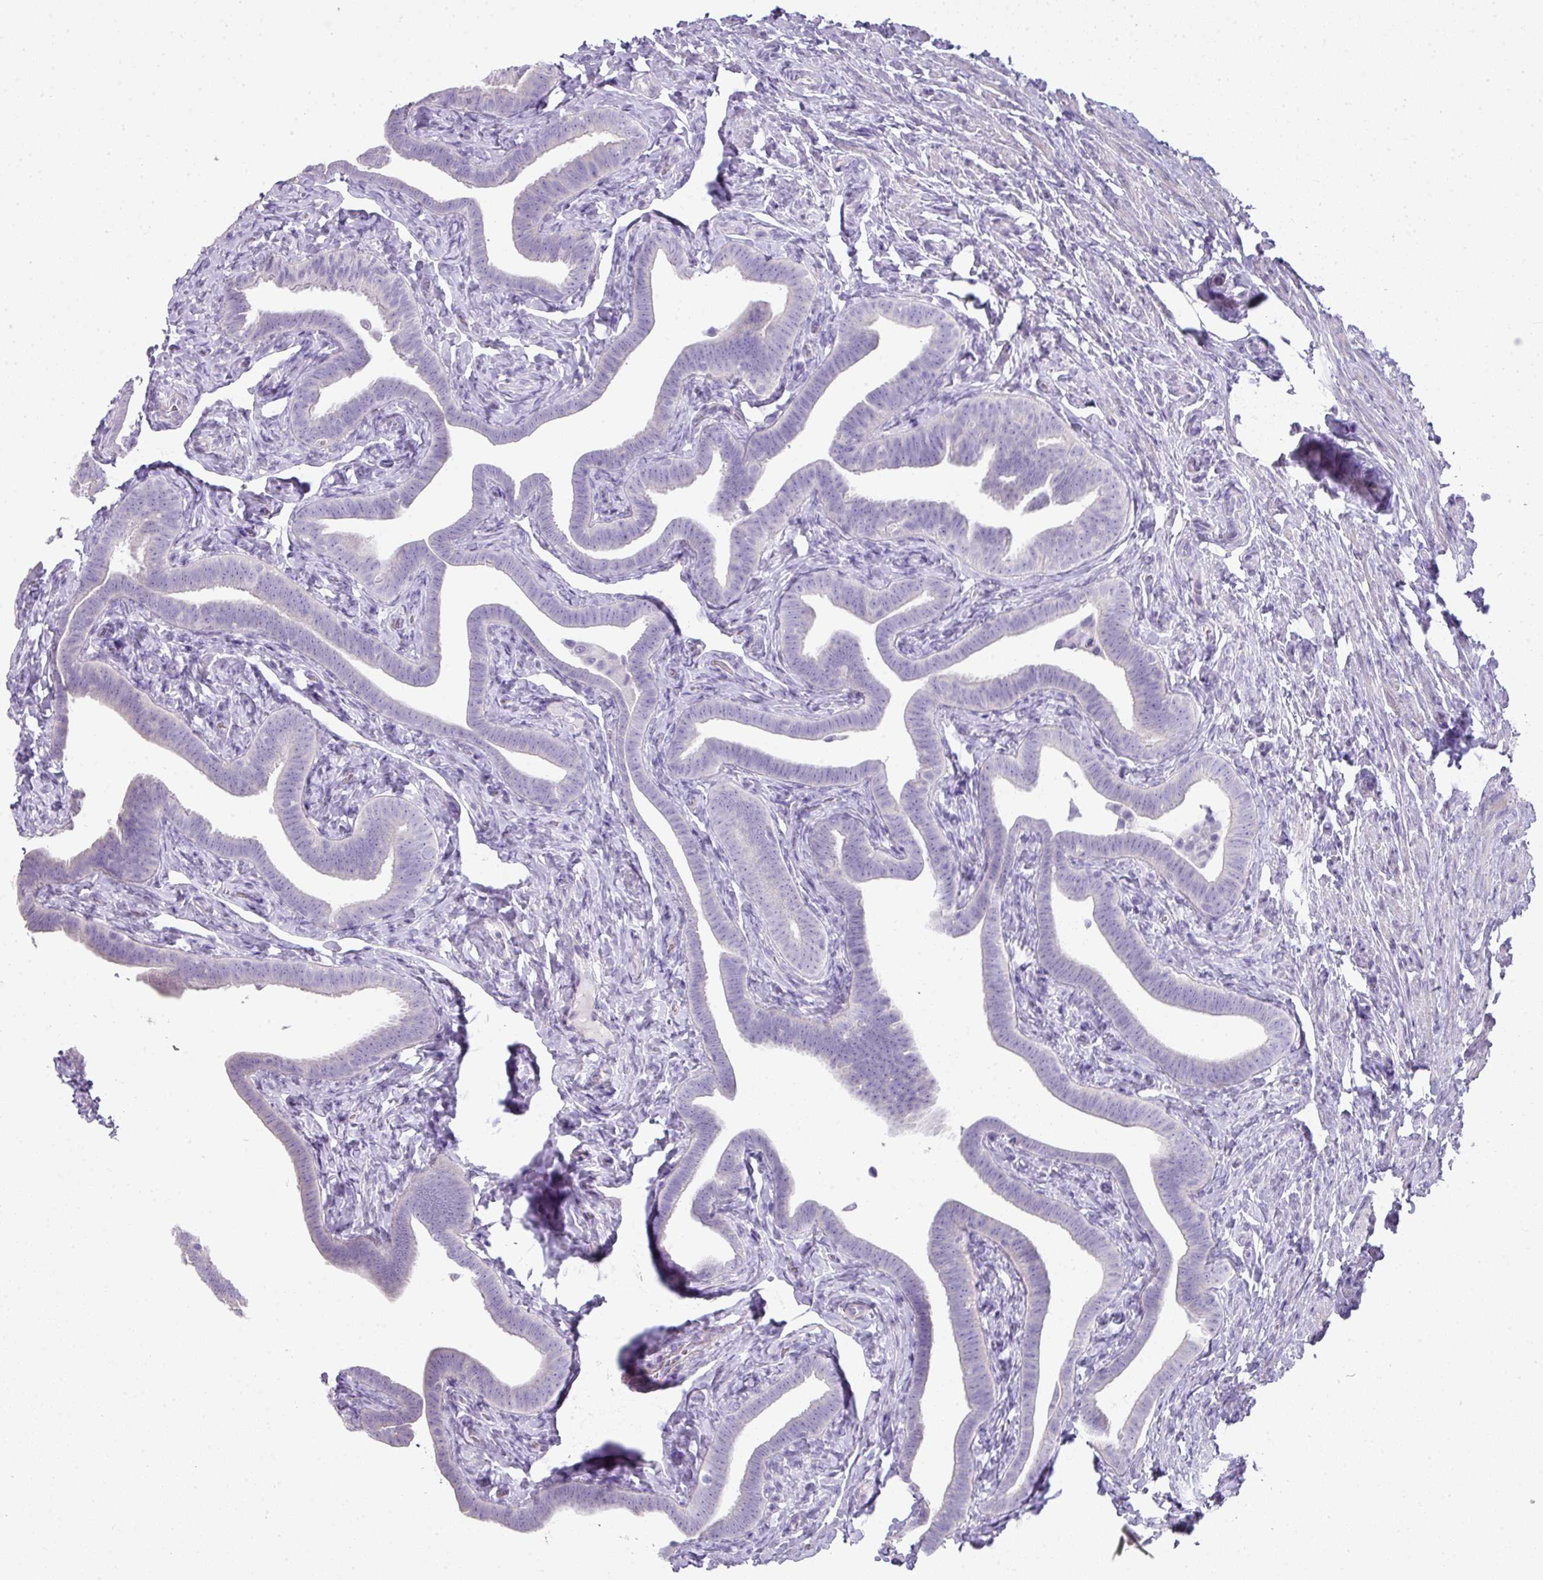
{"staining": {"intensity": "negative", "quantity": "none", "location": "none"}, "tissue": "fallopian tube", "cell_type": "Glandular cells", "image_type": "normal", "snomed": [{"axis": "morphology", "description": "Normal tissue, NOS"}, {"axis": "topography", "description": "Fallopian tube"}], "caption": "This is a micrograph of immunohistochemistry (IHC) staining of normal fallopian tube, which shows no staining in glandular cells.", "gene": "GLI4", "patient": {"sex": "female", "age": 69}}